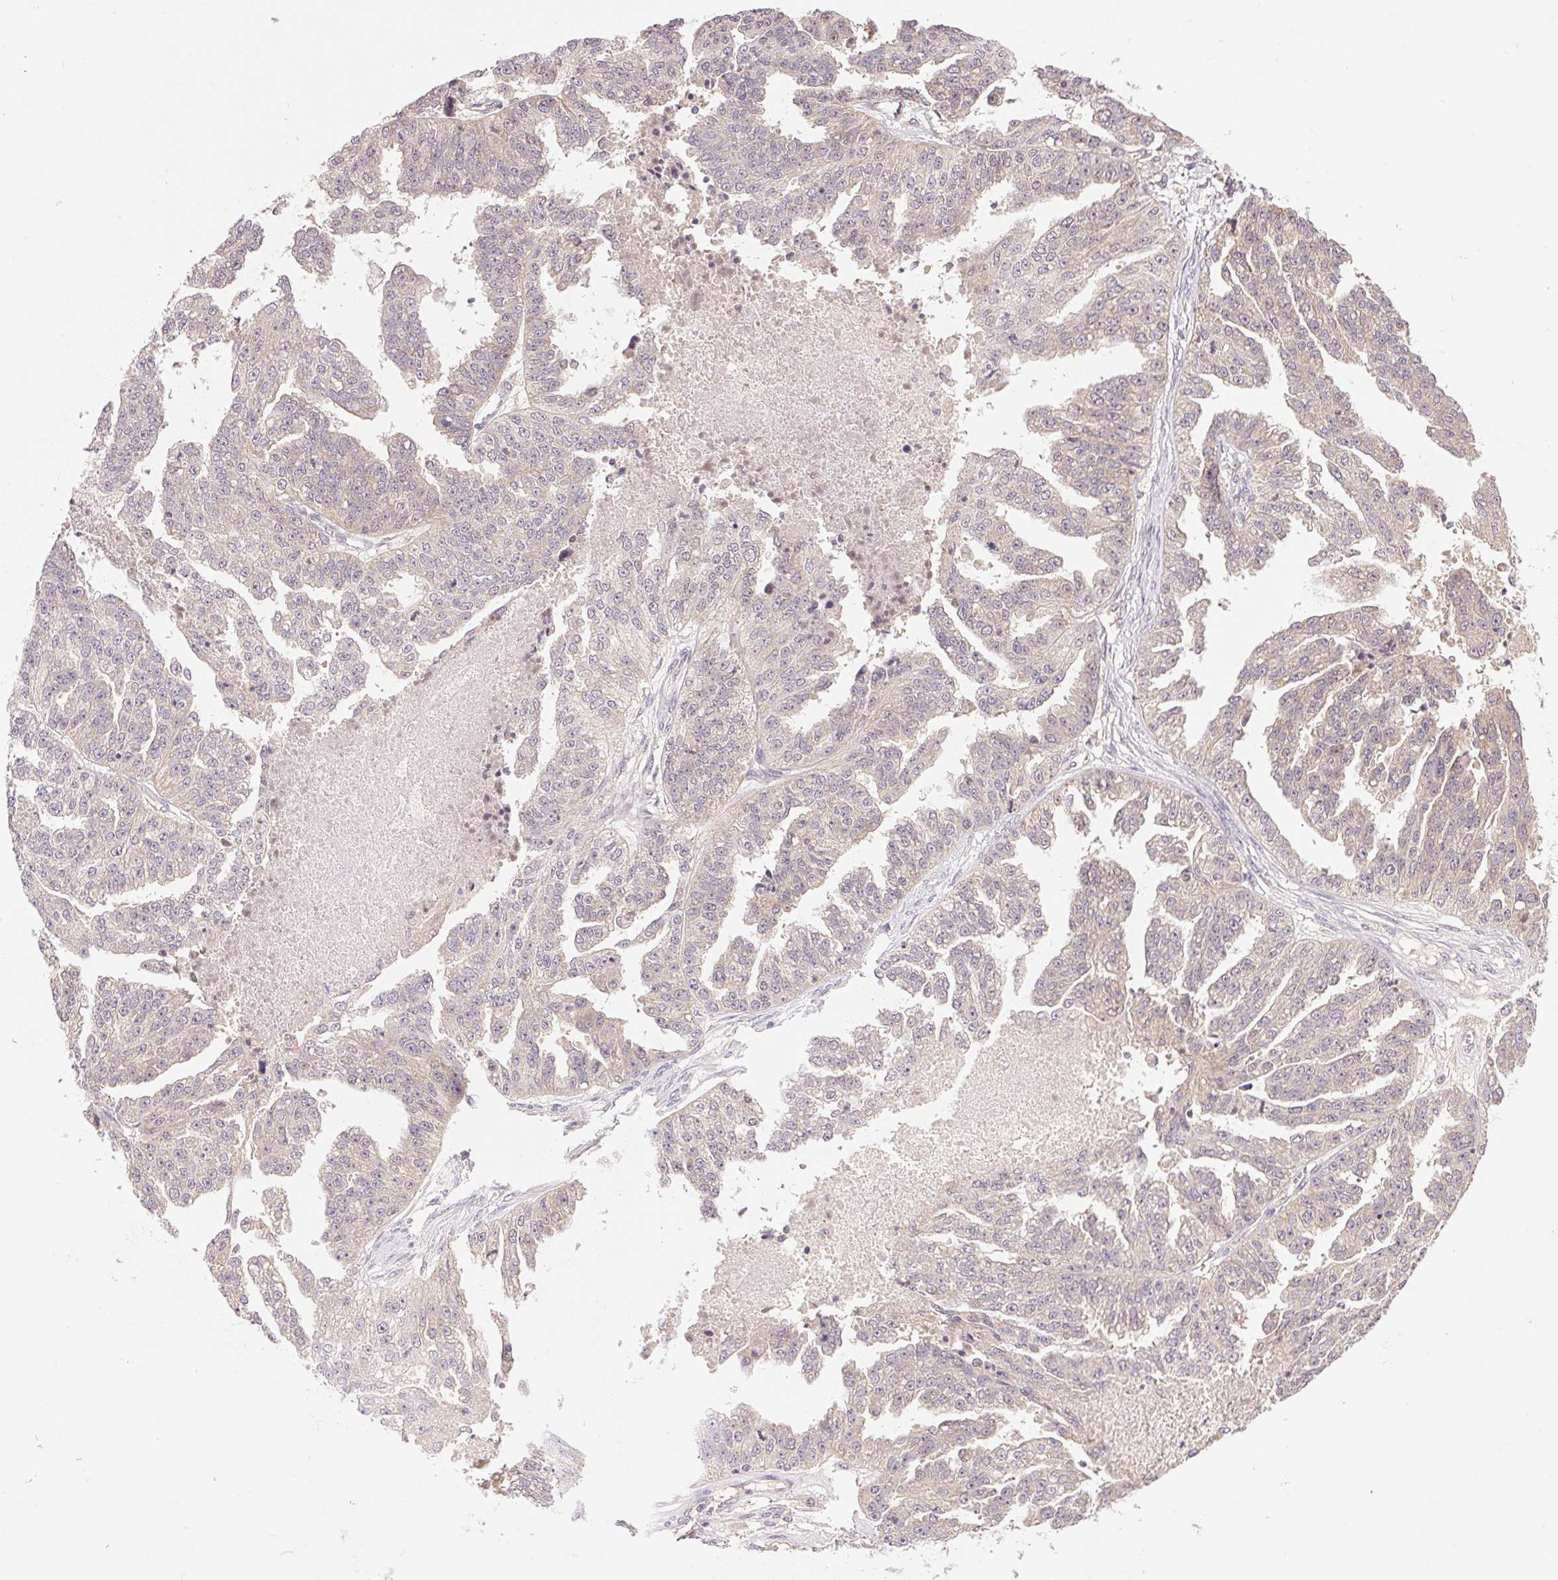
{"staining": {"intensity": "weak", "quantity": "<25%", "location": "cytoplasmic/membranous"}, "tissue": "ovarian cancer", "cell_type": "Tumor cells", "image_type": "cancer", "snomed": [{"axis": "morphology", "description": "Cystadenocarcinoma, serous, NOS"}, {"axis": "topography", "description": "Ovary"}], "caption": "This image is of serous cystadenocarcinoma (ovarian) stained with immunohistochemistry (IHC) to label a protein in brown with the nuclei are counter-stained blue. There is no expression in tumor cells.", "gene": "BNIP5", "patient": {"sex": "female", "age": 58}}